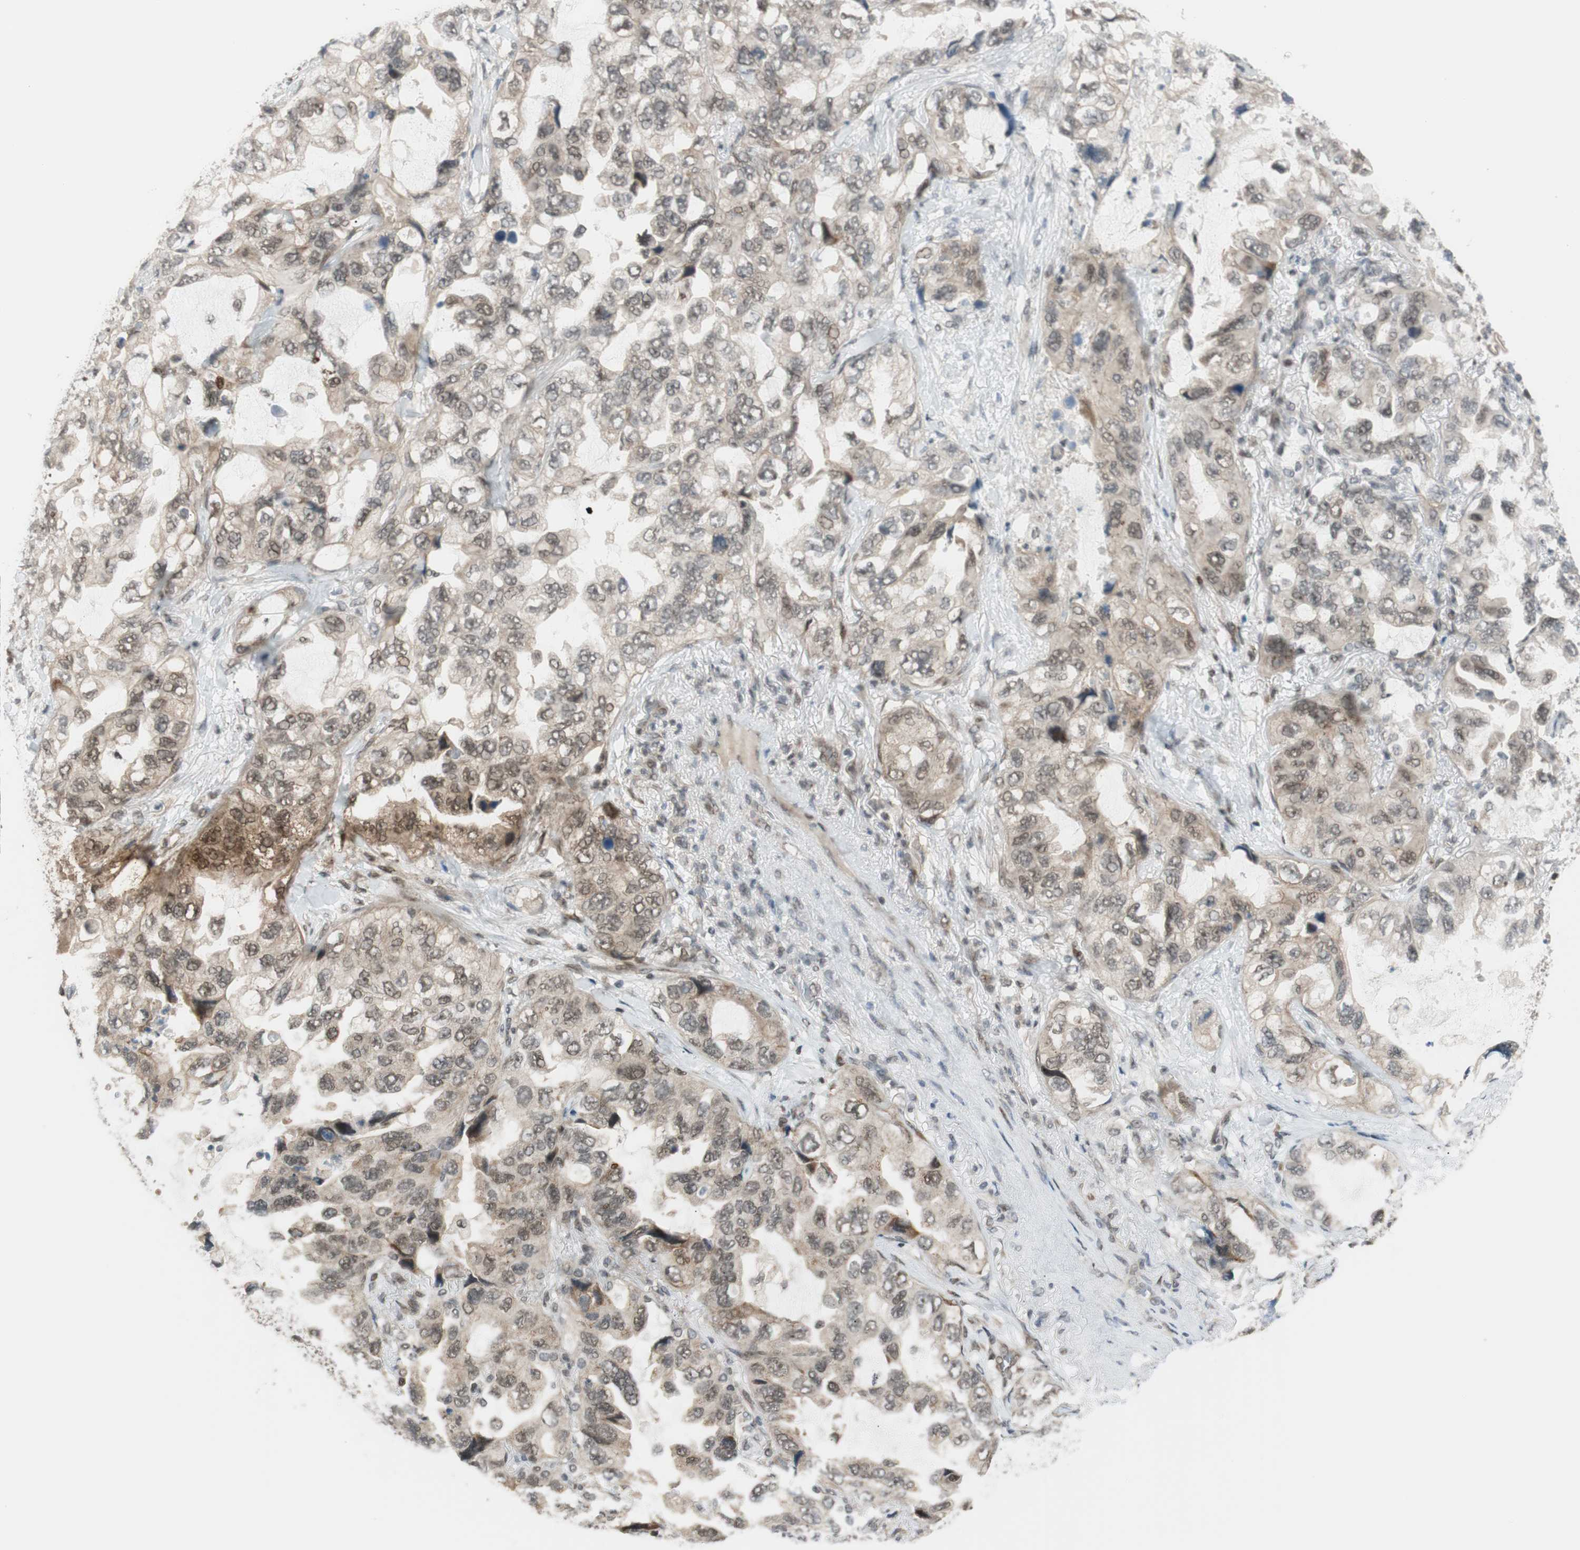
{"staining": {"intensity": "weak", "quantity": ">75%", "location": "cytoplasmic/membranous"}, "tissue": "lung cancer", "cell_type": "Tumor cells", "image_type": "cancer", "snomed": [{"axis": "morphology", "description": "Squamous cell carcinoma, NOS"}, {"axis": "topography", "description": "Lung"}], "caption": "Human squamous cell carcinoma (lung) stained for a protein (brown) displays weak cytoplasmic/membranous positive positivity in about >75% of tumor cells.", "gene": "BRMS1", "patient": {"sex": "female", "age": 73}}